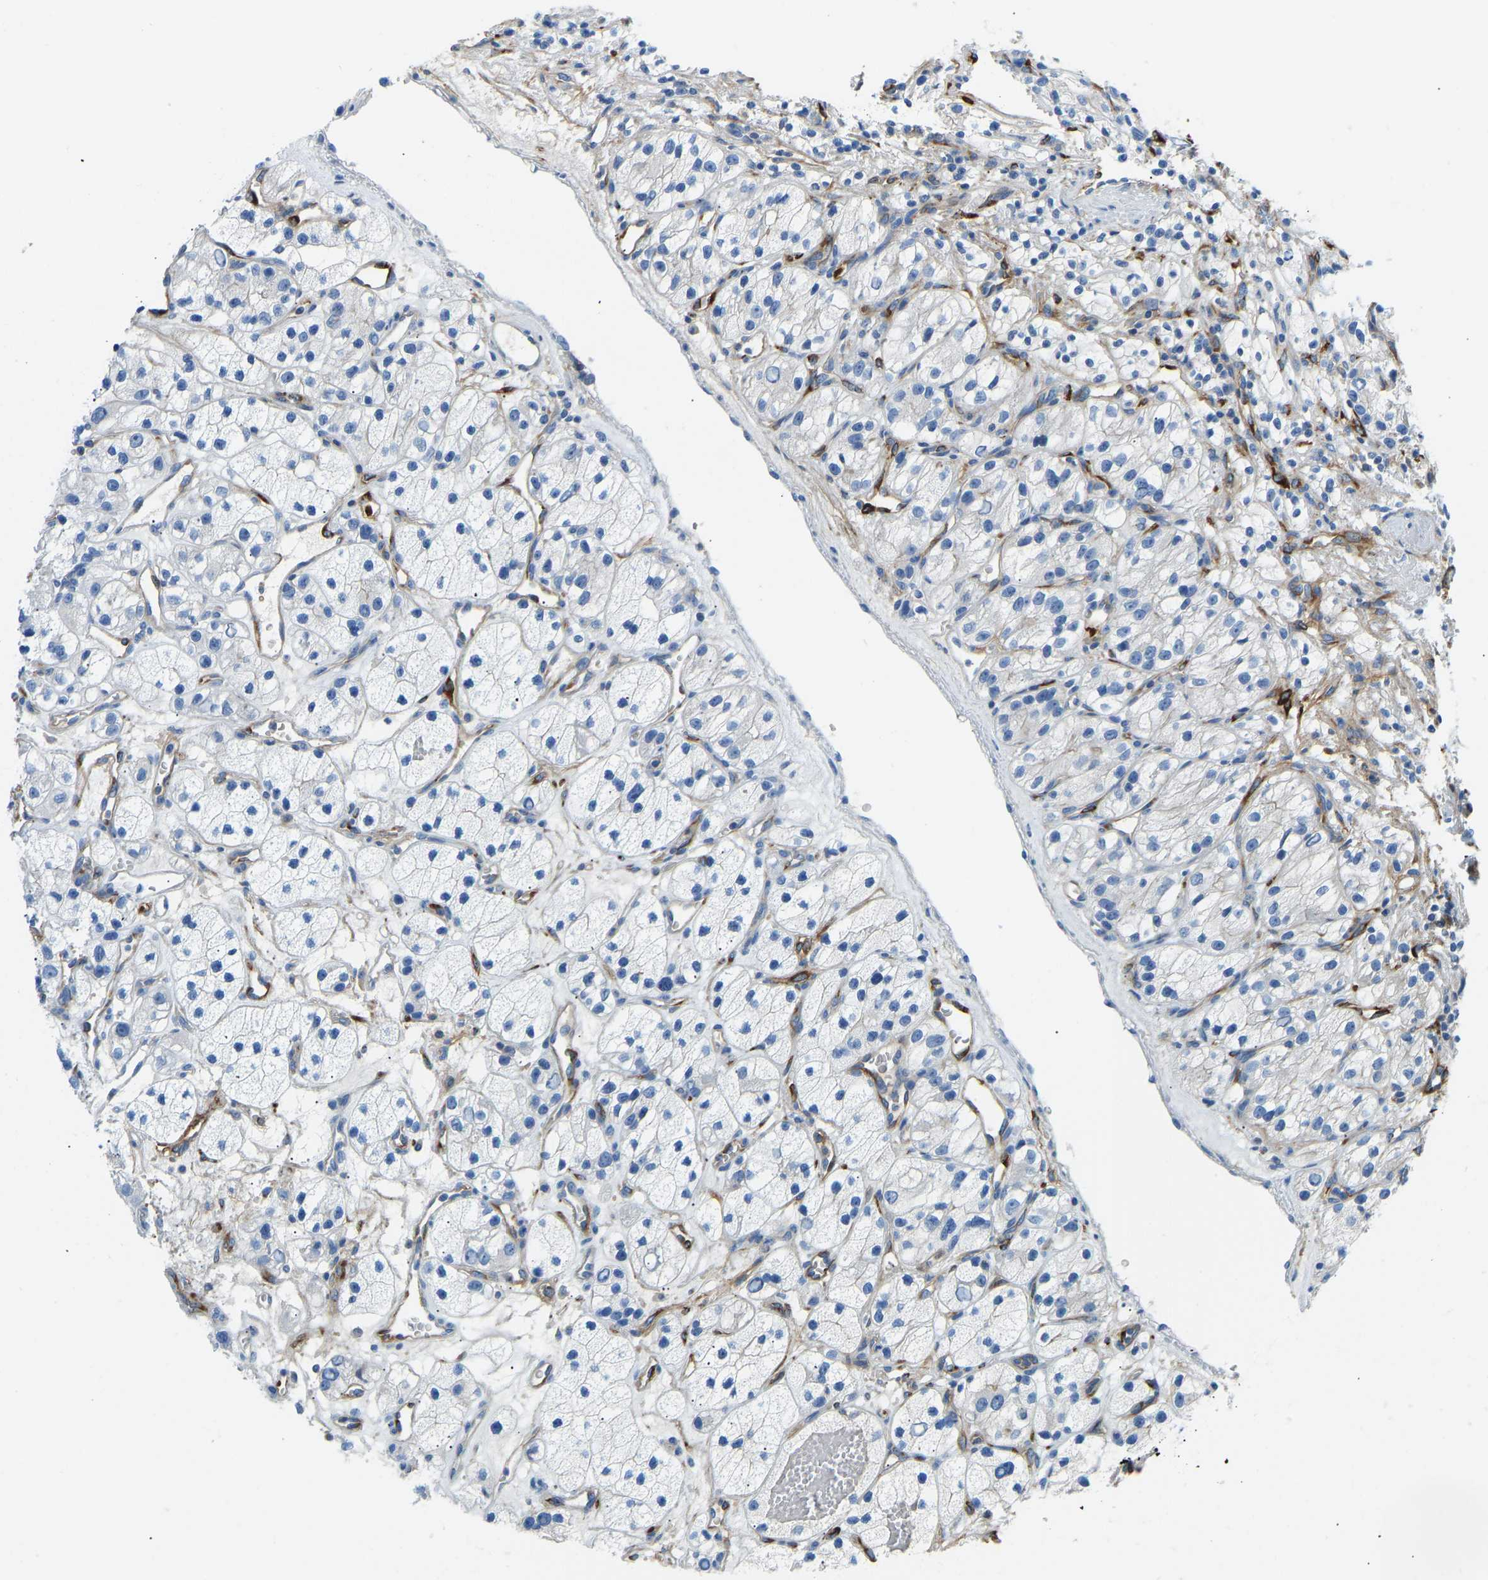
{"staining": {"intensity": "negative", "quantity": "none", "location": "none"}, "tissue": "renal cancer", "cell_type": "Tumor cells", "image_type": "cancer", "snomed": [{"axis": "morphology", "description": "Adenocarcinoma, NOS"}, {"axis": "topography", "description": "Kidney"}], "caption": "Tumor cells are negative for protein expression in human renal cancer (adenocarcinoma).", "gene": "COL15A1", "patient": {"sex": "female", "age": 57}}